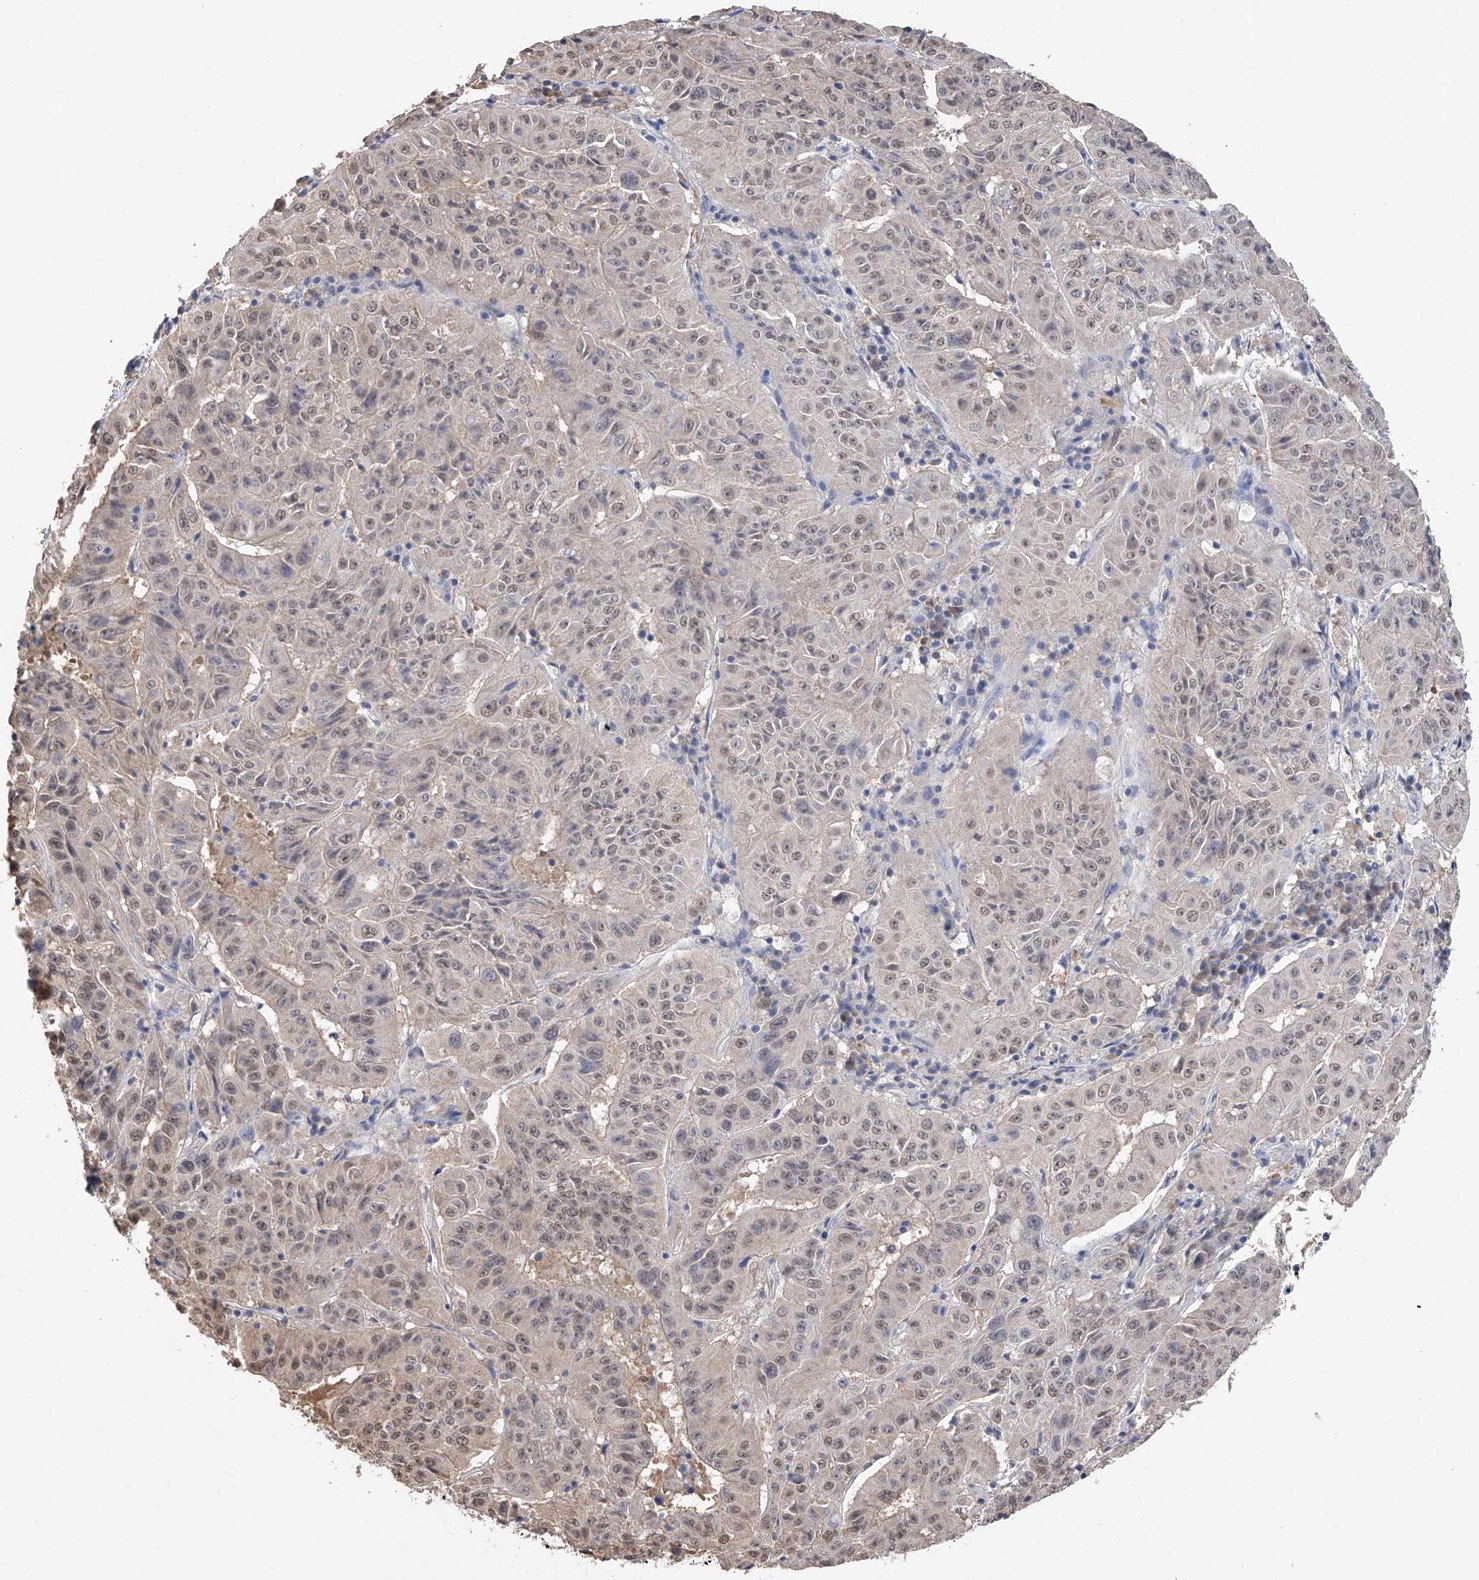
{"staining": {"intensity": "weak", "quantity": "25%-75%", "location": "nuclear"}, "tissue": "pancreatic cancer", "cell_type": "Tumor cells", "image_type": "cancer", "snomed": [{"axis": "morphology", "description": "Adenocarcinoma, NOS"}, {"axis": "topography", "description": "Pancreas"}], "caption": "About 25%-75% of tumor cells in human adenocarcinoma (pancreatic) demonstrate weak nuclear protein expression as visualized by brown immunohistochemical staining.", "gene": "DMAP1", "patient": {"sex": "male", "age": 63}}